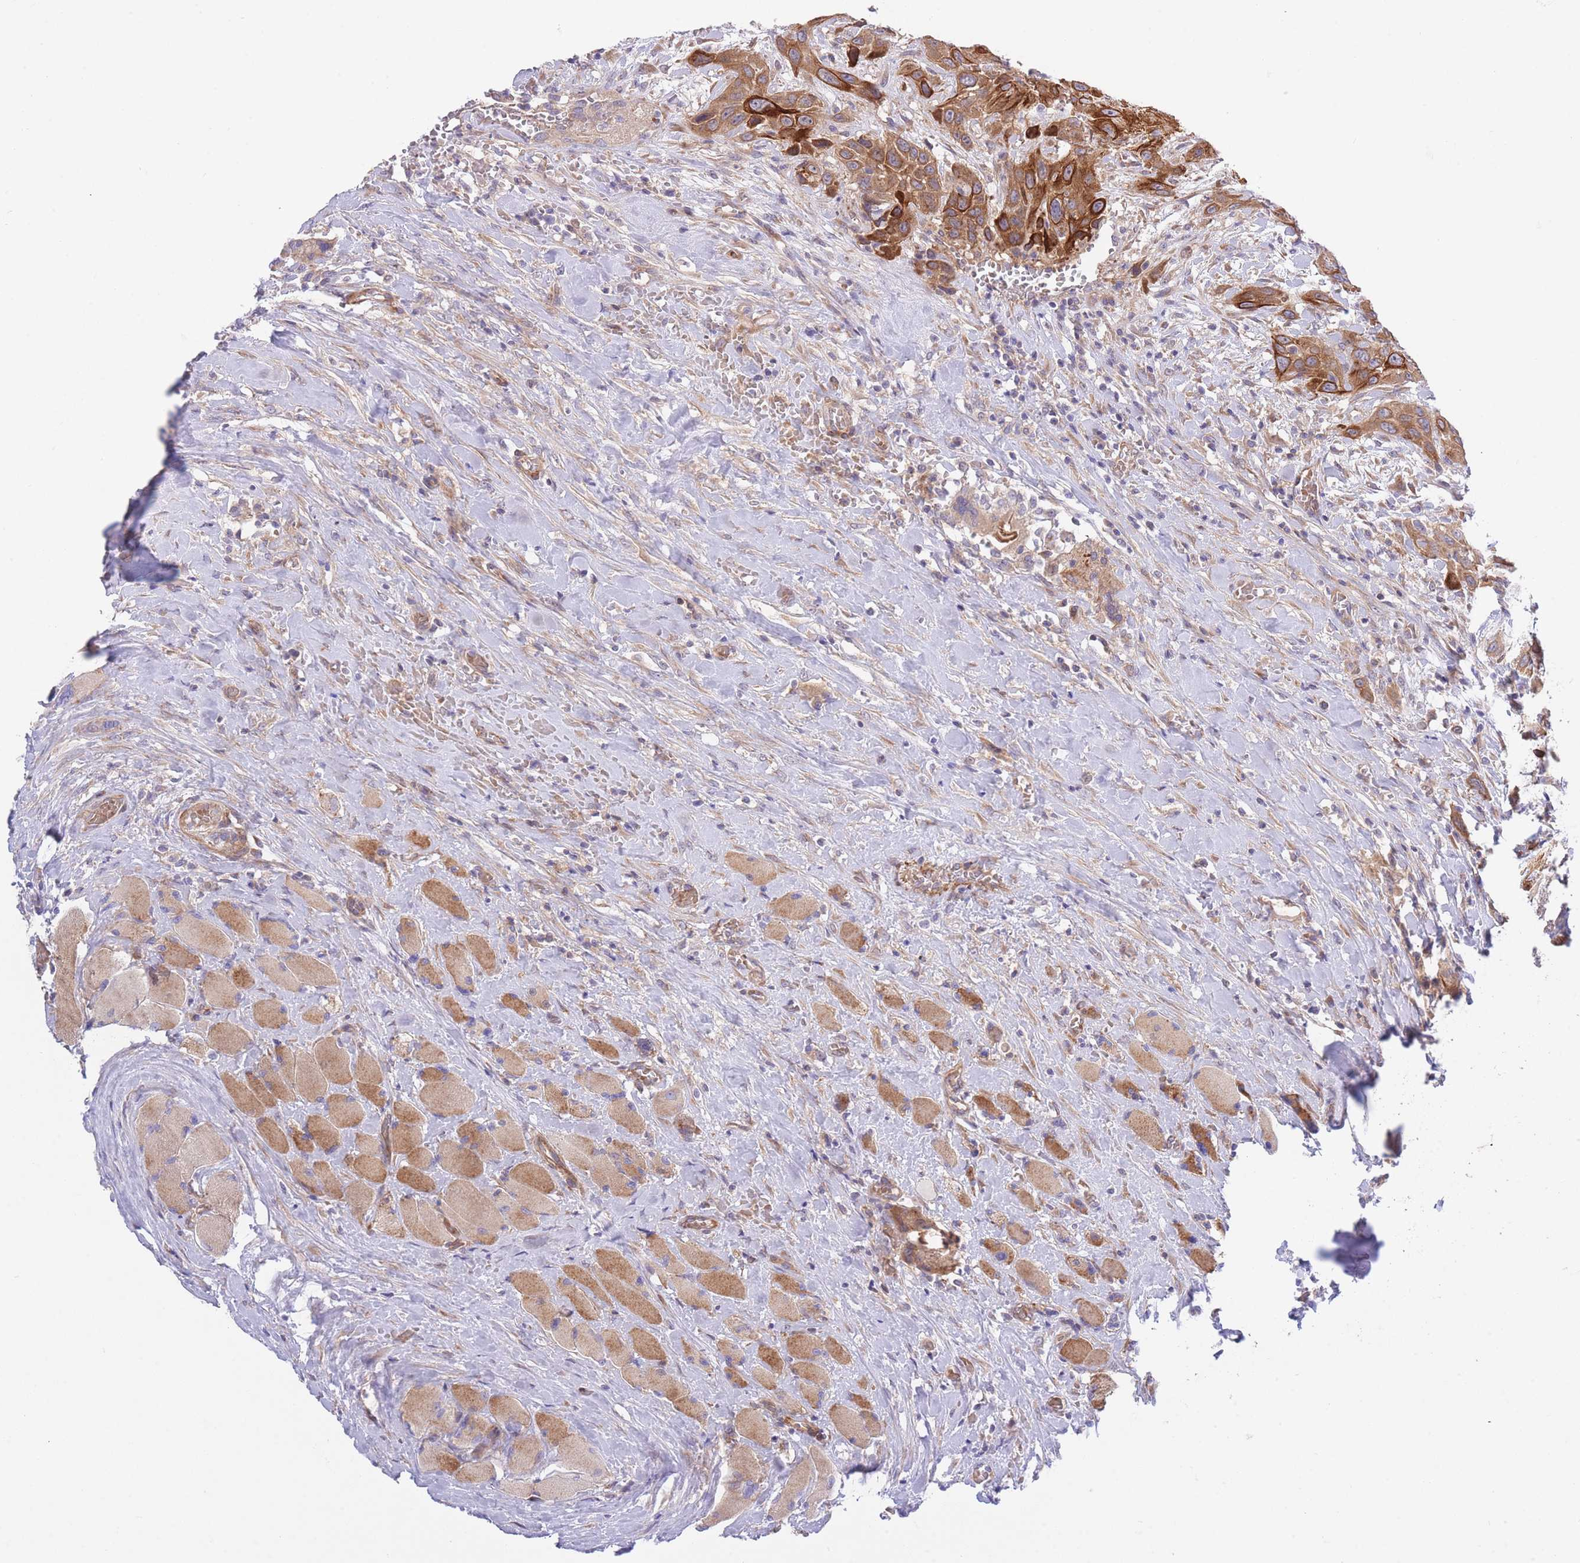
{"staining": {"intensity": "strong", "quantity": ">75%", "location": "cytoplasmic/membranous"}, "tissue": "head and neck cancer", "cell_type": "Tumor cells", "image_type": "cancer", "snomed": [{"axis": "morphology", "description": "Squamous cell carcinoma, NOS"}, {"axis": "topography", "description": "Head-Neck"}], "caption": "Tumor cells display high levels of strong cytoplasmic/membranous expression in approximately >75% of cells in human squamous cell carcinoma (head and neck).", "gene": "CHAC1", "patient": {"sex": "male", "age": 81}}